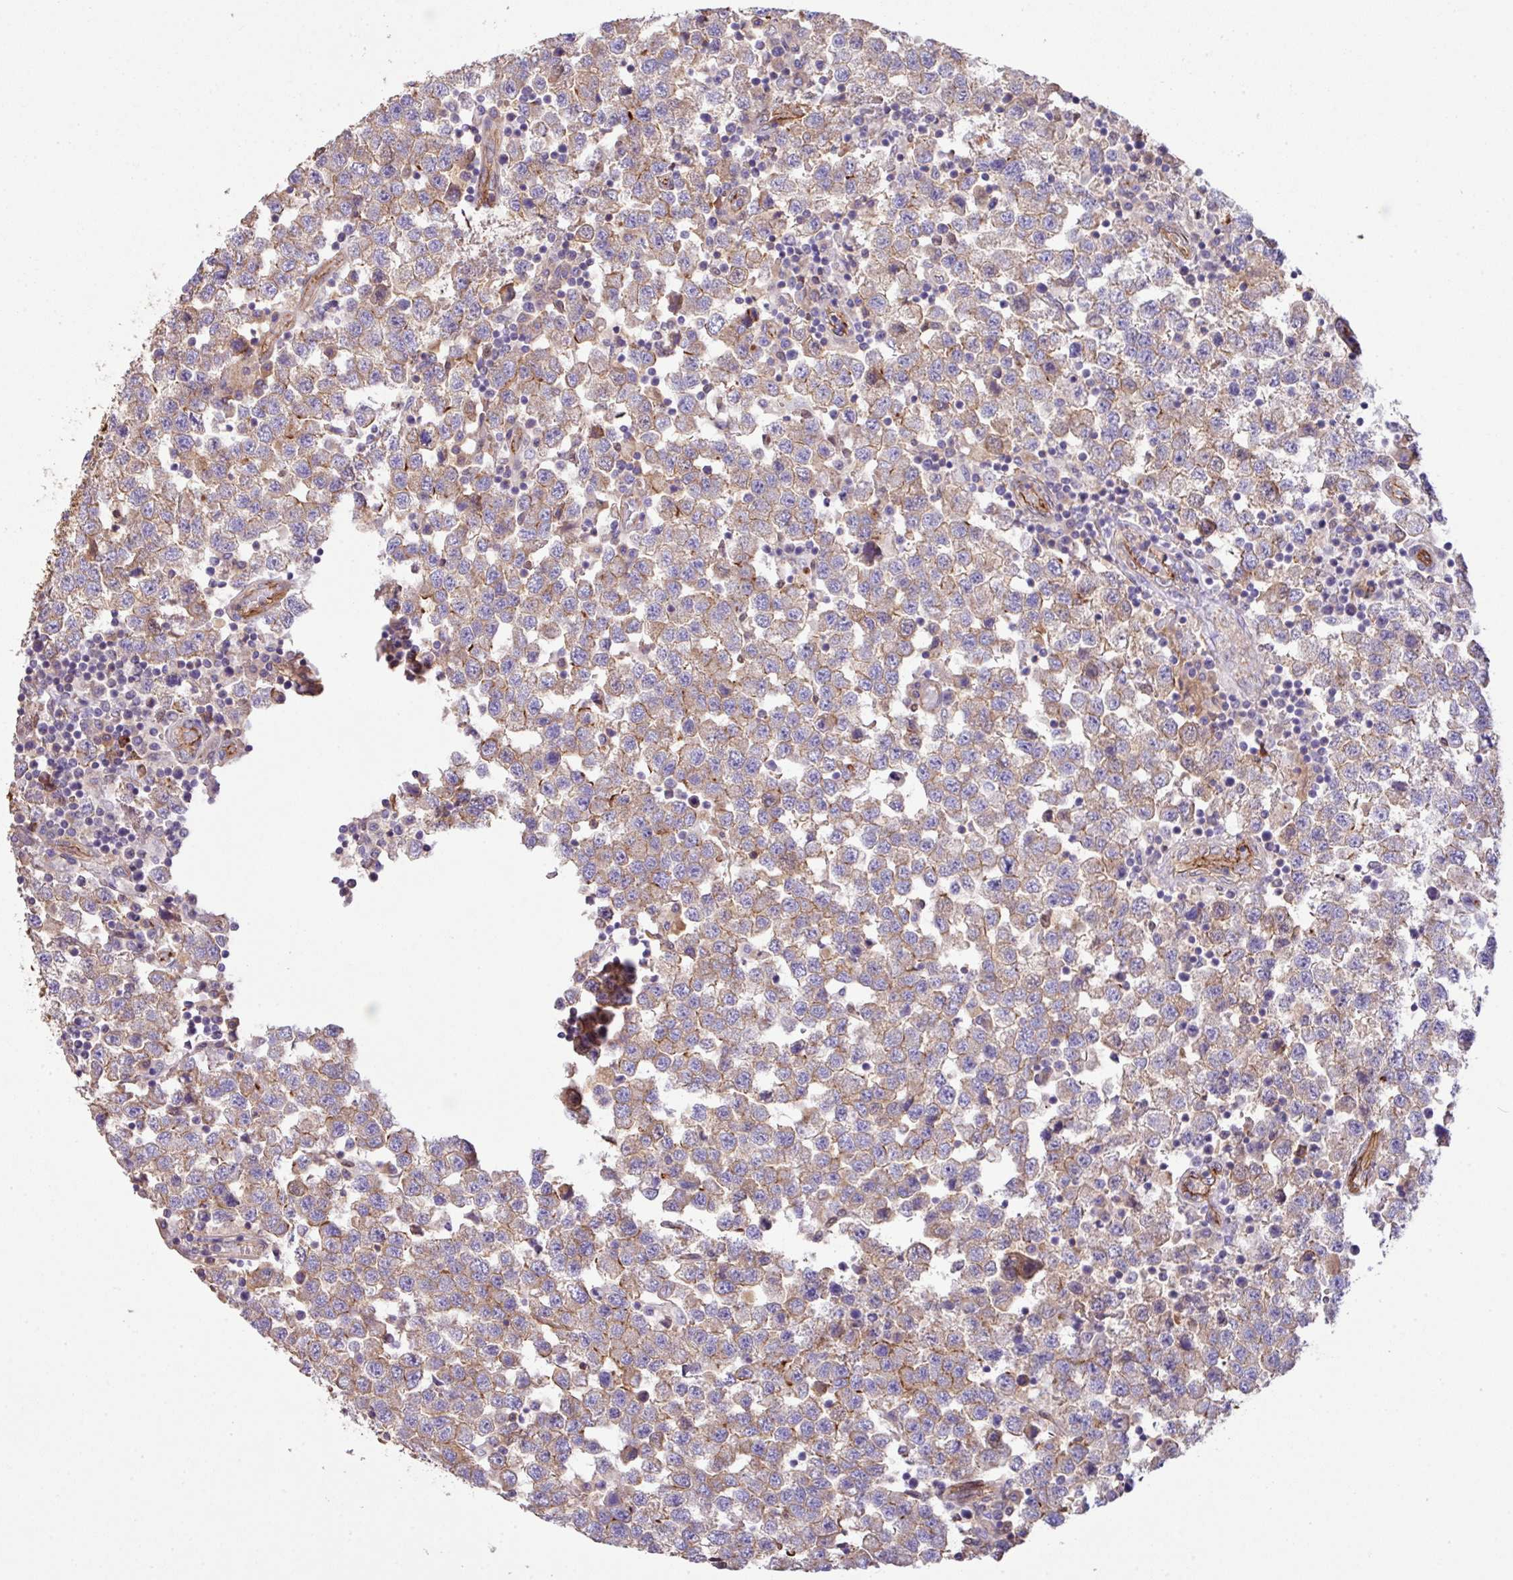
{"staining": {"intensity": "moderate", "quantity": "25%-75%", "location": "cytoplasmic/membranous"}, "tissue": "testis cancer", "cell_type": "Tumor cells", "image_type": "cancer", "snomed": [{"axis": "morphology", "description": "Seminoma, NOS"}, {"axis": "topography", "description": "Testis"}], "caption": "Testis cancer (seminoma) stained for a protein (brown) demonstrates moderate cytoplasmic/membranous positive positivity in about 25%-75% of tumor cells.", "gene": "LRRC53", "patient": {"sex": "male", "age": 34}}